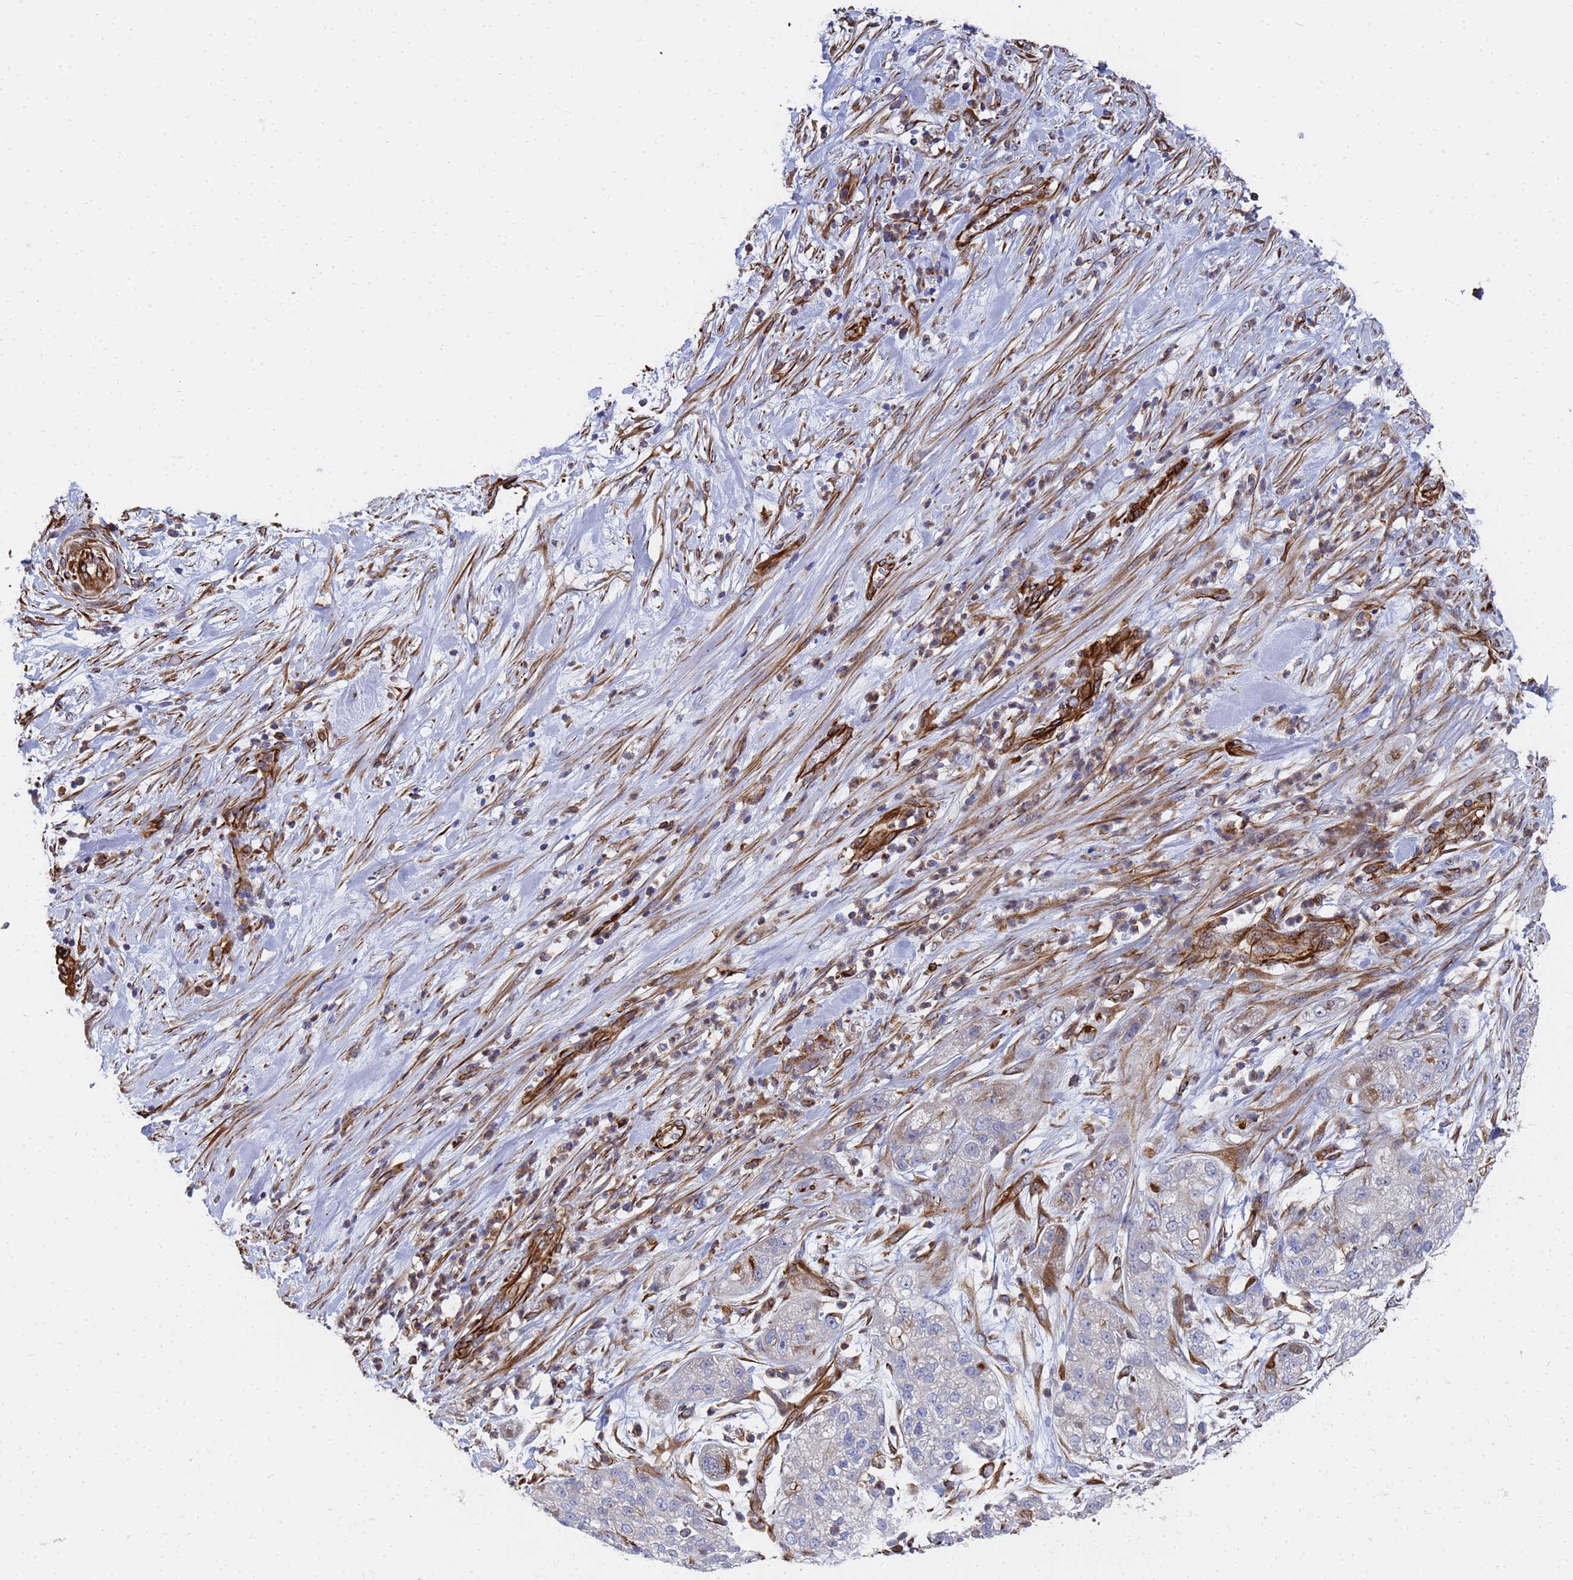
{"staining": {"intensity": "negative", "quantity": "none", "location": "none"}, "tissue": "pancreatic cancer", "cell_type": "Tumor cells", "image_type": "cancer", "snomed": [{"axis": "morphology", "description": "Adenocarcinoma, NOS"}, {"axis": "topography", "description": "Pancreas"}], "caption": "This photomicrograph is of pancreatic cancer stained with IHC to label a protein in brown with the nuclei are counter-stained blue. There is no staining in tumor cells.", "gene": "SYT13", "patient": {"sex": "female", "age": 78}}